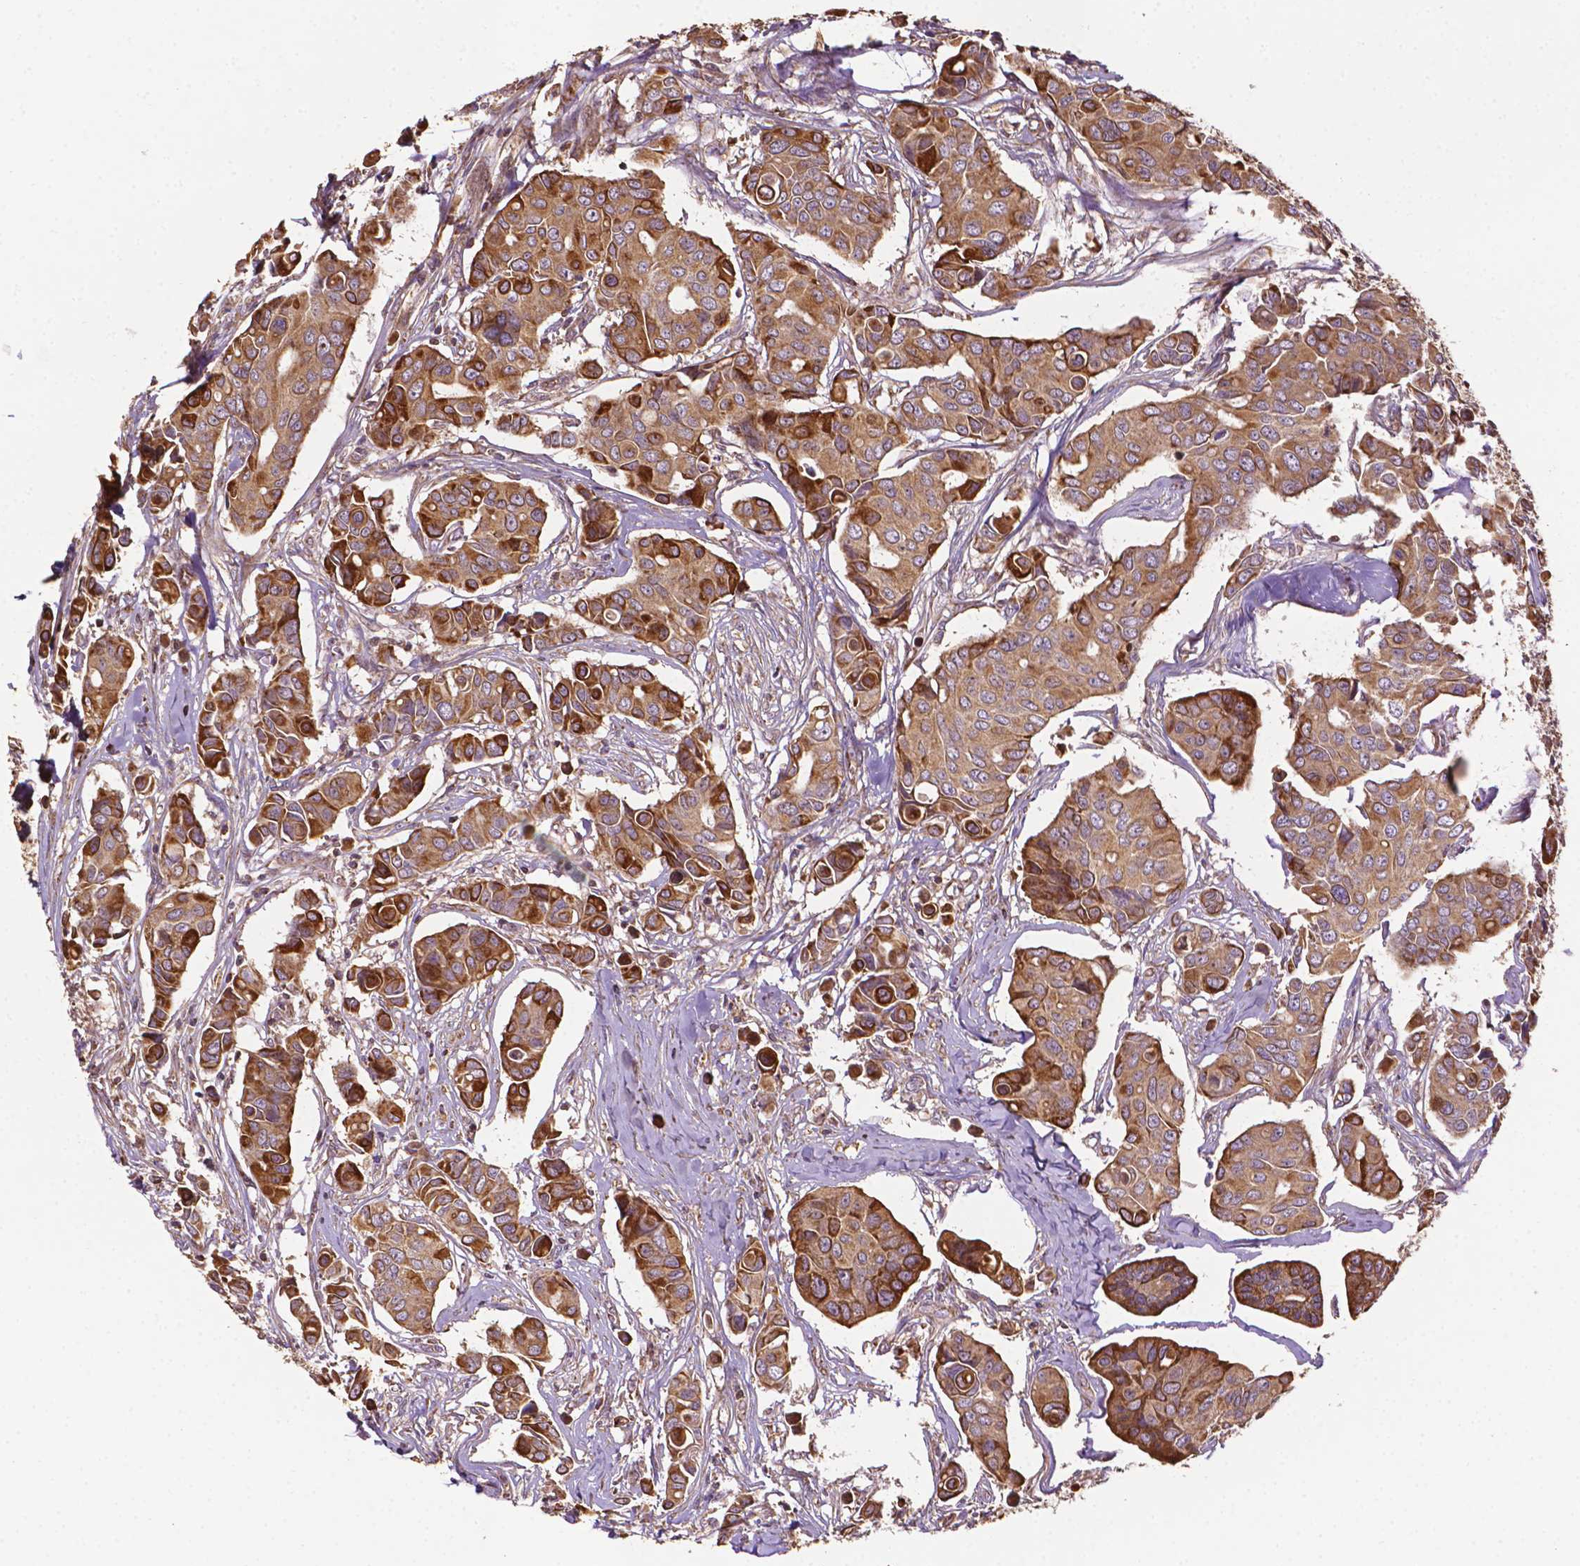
{"staining": {"intensity": "moderate", "quantity": ">75%", "location": "cytoplasmic/membranous"}, "tissue": "breast cancer", "cell_type": "Tumor cells", "image_type": "cancer", "snomed": [{"axis": "morphology", "description": "Duct carcinoma"}, {"axis": "topography", "description": "Breast"}], "caption": "IHC of human breast cancer (invasive ductal carcinoma) displays medium levels of moderate cytoplasmic/membranous expression in about >75% of tumor cells.", "gene": "LRR1", "patient": {"sex": "female", "age": 54}}